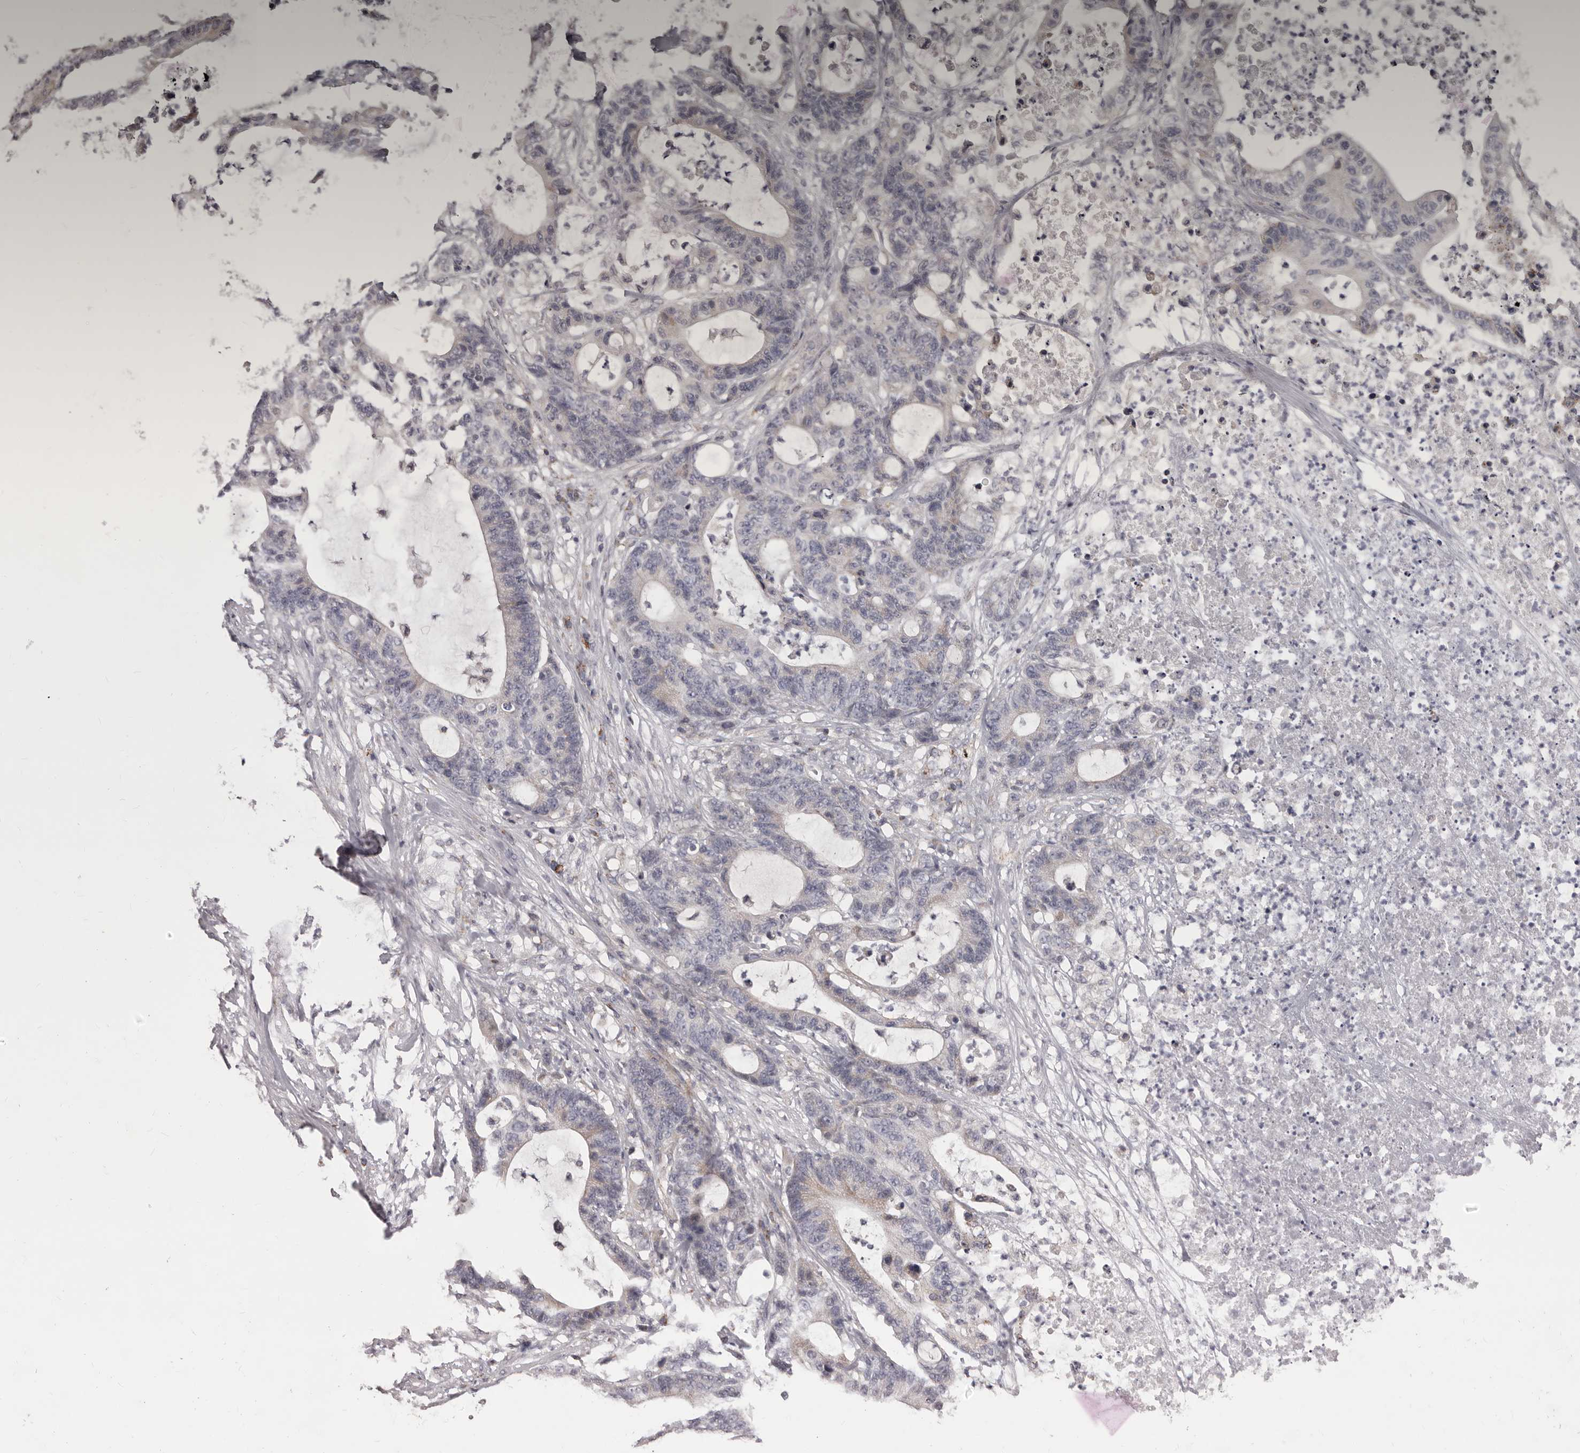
{"staining": {"intensity": "weak", "quantity": "<25%", "location": "cytoplasmic/membranous"}, "tissue": "colorectal cancer", "cell_type": "Tumor cells", "image_type": "cancer", "snomed": [{"axis": "morphology", "description": "Adenocarcinoma, NOS"}, {"axis": "topography", "description": "Colon"}], "caption": "The IHC image has no significant positivity in tumor cells of colorectal cancer (adenocarcinoma) tissue.", "gene": "PRMT2", "patient": {"sex": "female", "age": 84}}